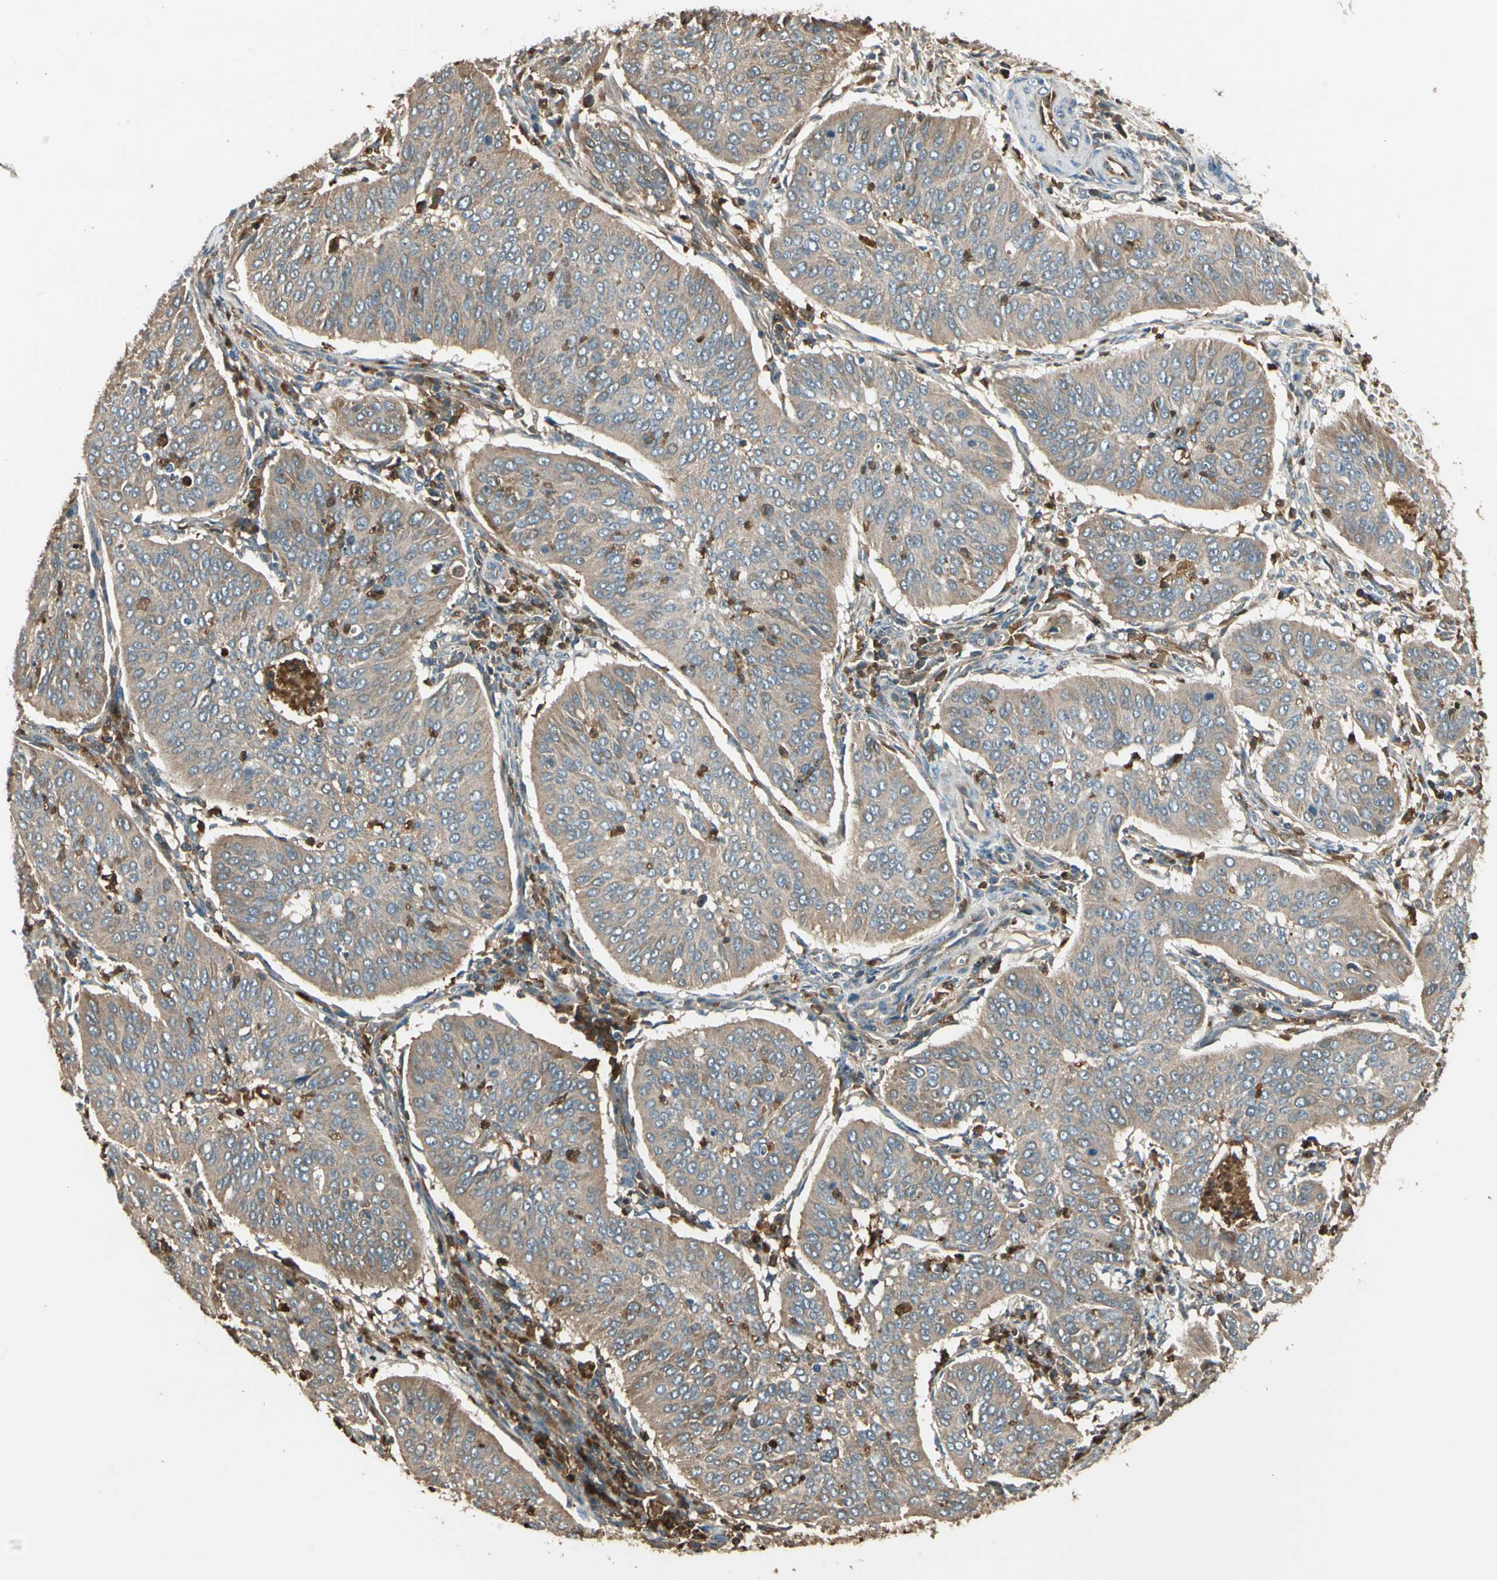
{"staining": {"intensity": "weak", "quantity": ">75%", "location": "cytoplasmic/membranous"}, "tissue": "cervical cancer", "cell_type": "Tumor cells", "image_type": "cancer", "snomed": [{"axis": "morphology", "description": "Normal tissue, NOS"}, {"axis": "morphology", "description": "Squamous cell carcinoma, NOS"}, {"axis": "topography", "description": "Cervix"}], "caption": "Tumor cells reveal weak cytoplasmic/membranous positivity in approximately >75% of cells in cervical cancer.", "gene": "STX11", "patient": {"sex": "female", "age": 39}}